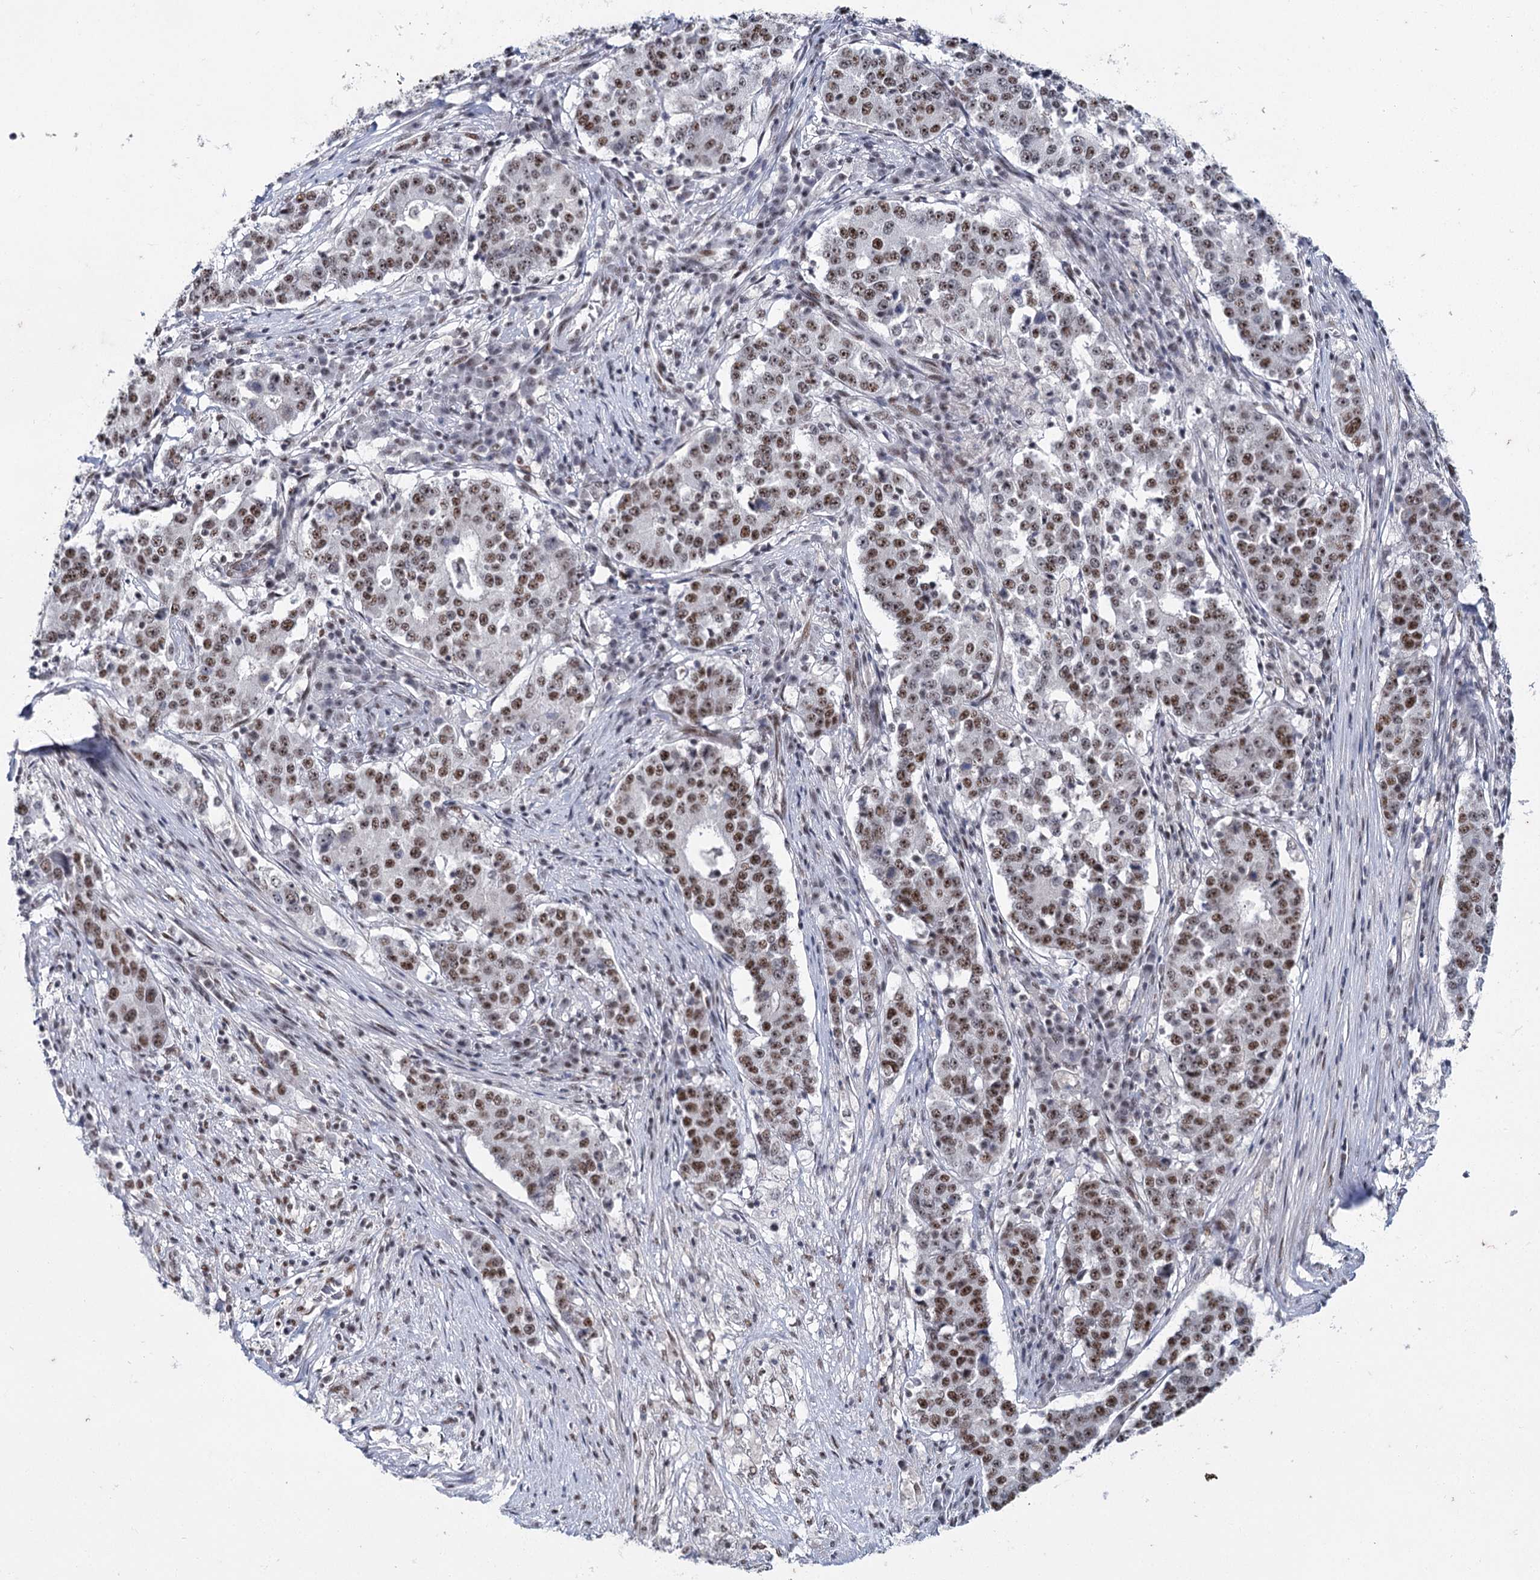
{"staining": {"intensity": "moderate", "quantity": ">75%", "location": "nuclear"}, "tissue": "stomach cancer", "cell_type": "Tumor cells", "image_type": "cancer", "snomed": [{"axis": "morphology", "description": "Adenocarcinoma, NOS"}, {"axis": "topography", "description": "Stomach"}], "caption": "Immunohistochemical staining of adenocarcinoma (stomach) displays moderate nuclear protein staining in approximately >75% of tumor cells.", "gene": "SCAF8", "patient": {"sex": "male", "age": 59}}